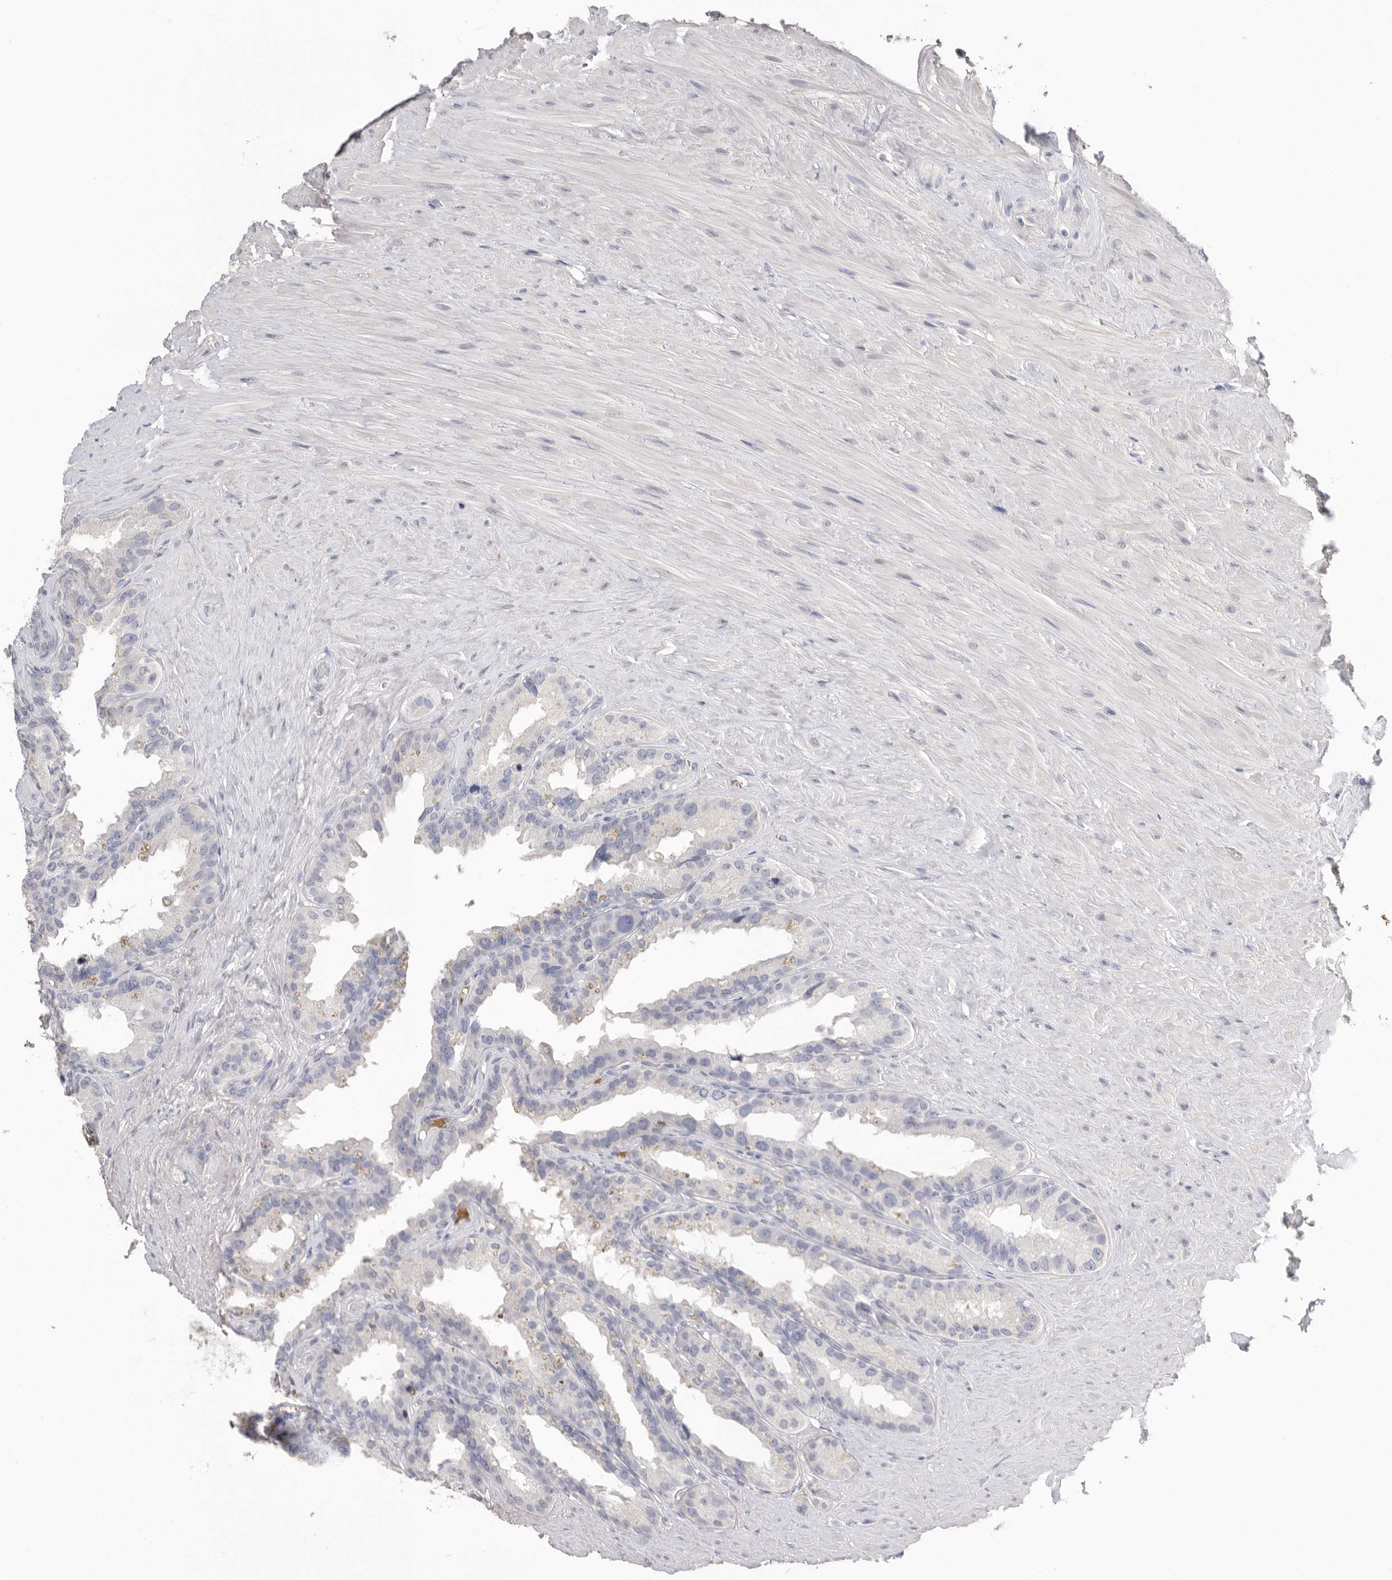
{"staining": {"intensity": "negative", "quantity": "none", "location": "none"}, "tissue": "seminal vesicle", "cell_type": "Glandular cells", "image_type": "normal", "snomed": [{"axis": "morphology", "description": "Normal tissue, NOS"}, {"axis": "topography", "description": "Seminal veicle"}], "caption": "Immunohistochemistry (IHC) image of normal seminal vesicle stained for a protein (brown), which displays no positivity in glandular cells.", "gene": "APOA2", "patient": {"sex": "male", "age": 80}}